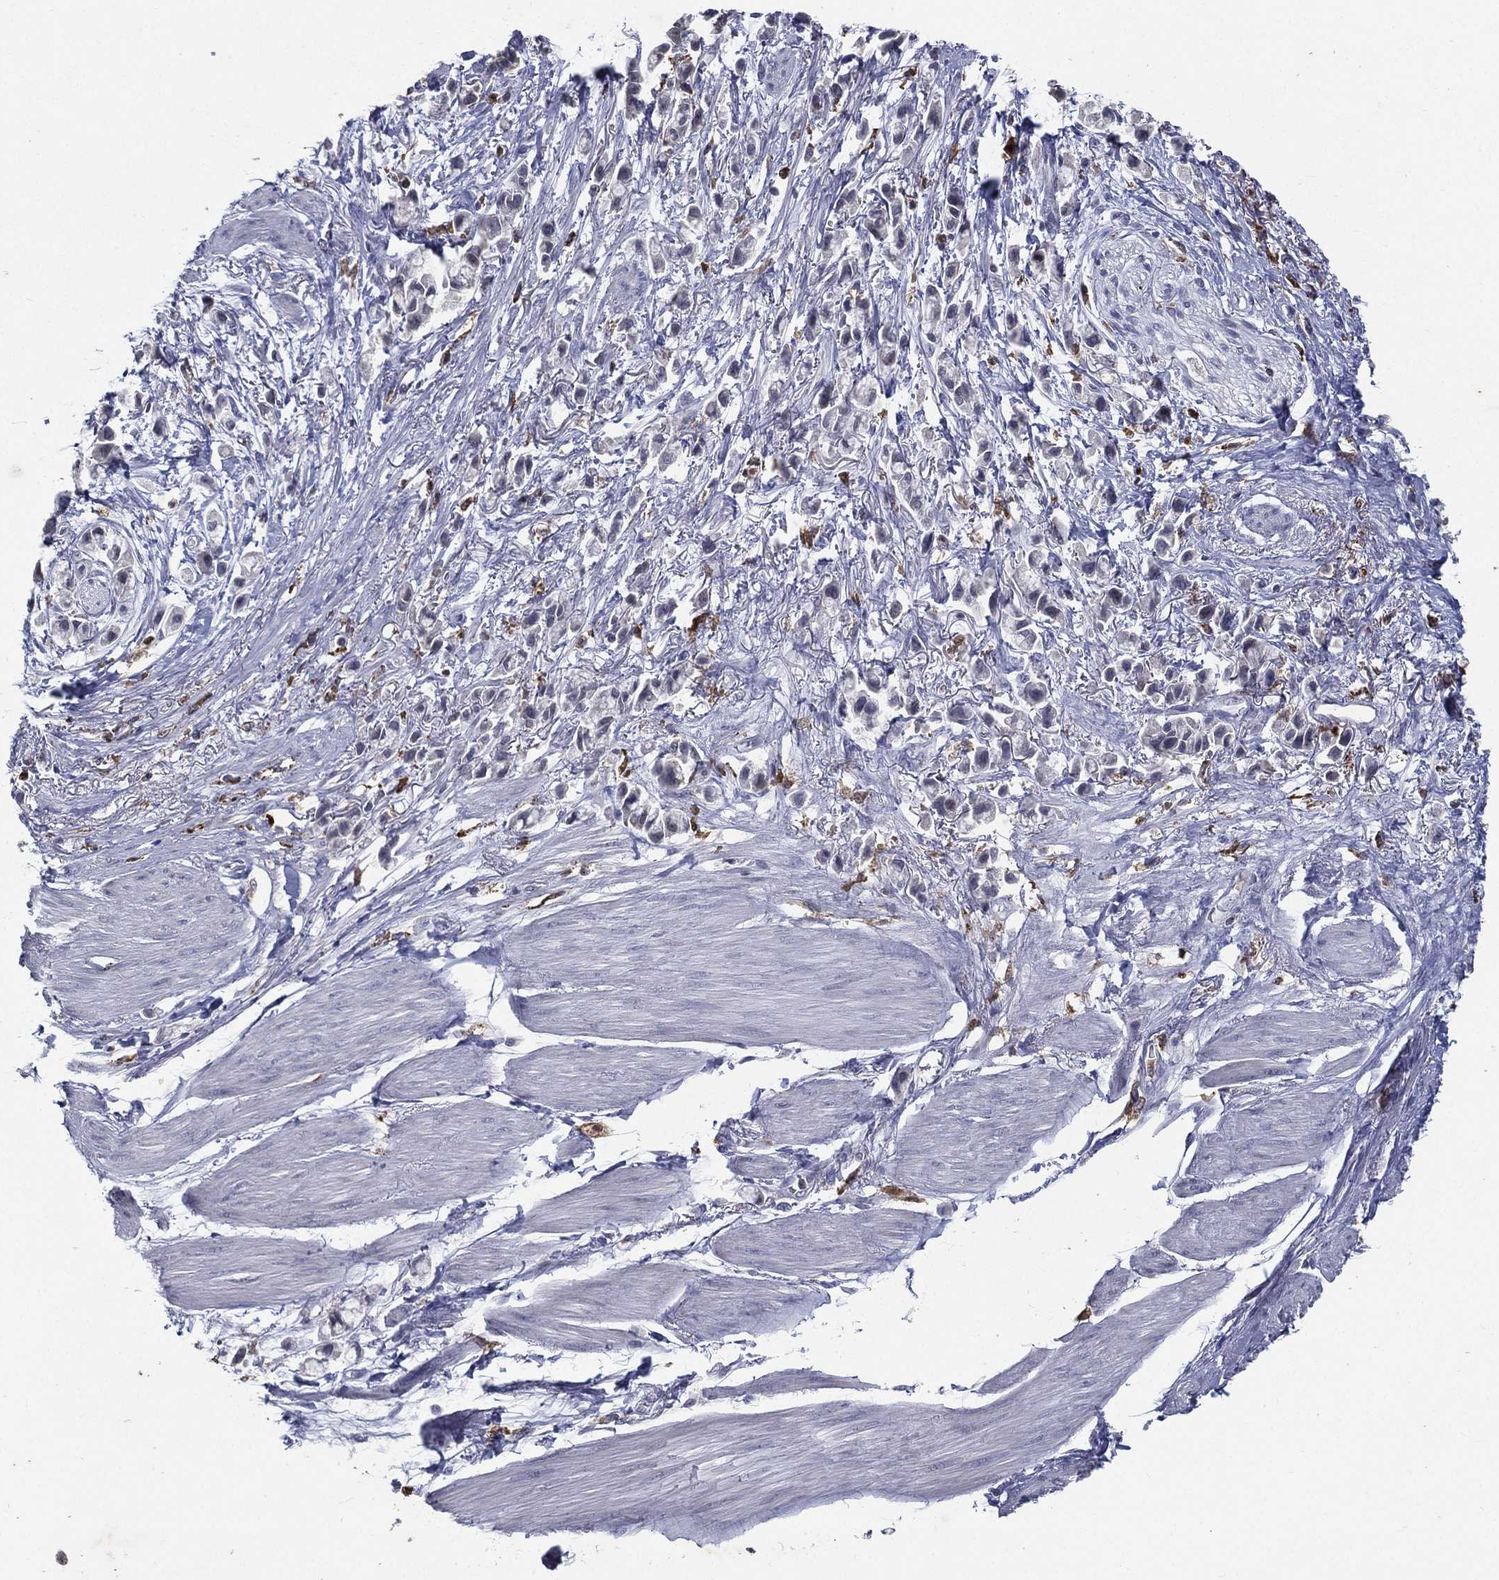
{"staining": {"intensity": "negative", "quantity": "none", "location": "none"}, "tissue": "stomach cancer", "cell_type": "Tumor cells", "image_type": "cancer", "snomed": [{"axis": "morphology", "description": "Adenocarcinoma, NOS"}, {"axis": "topography", "description": "Stomach"}], "caption": "An immunohistochemistry (IHC) photomicrograph of stomach cancer (adenocarcinoma) is shown. There is no staining in tumor cells of stomach cancer (adenocarcinoma). (DAB immunohistochemistry (IHC) visualized using brightfield microscopy, high magnification).", "gene": "EVI2B", "patient": {"sex": "female", "age": 81}}